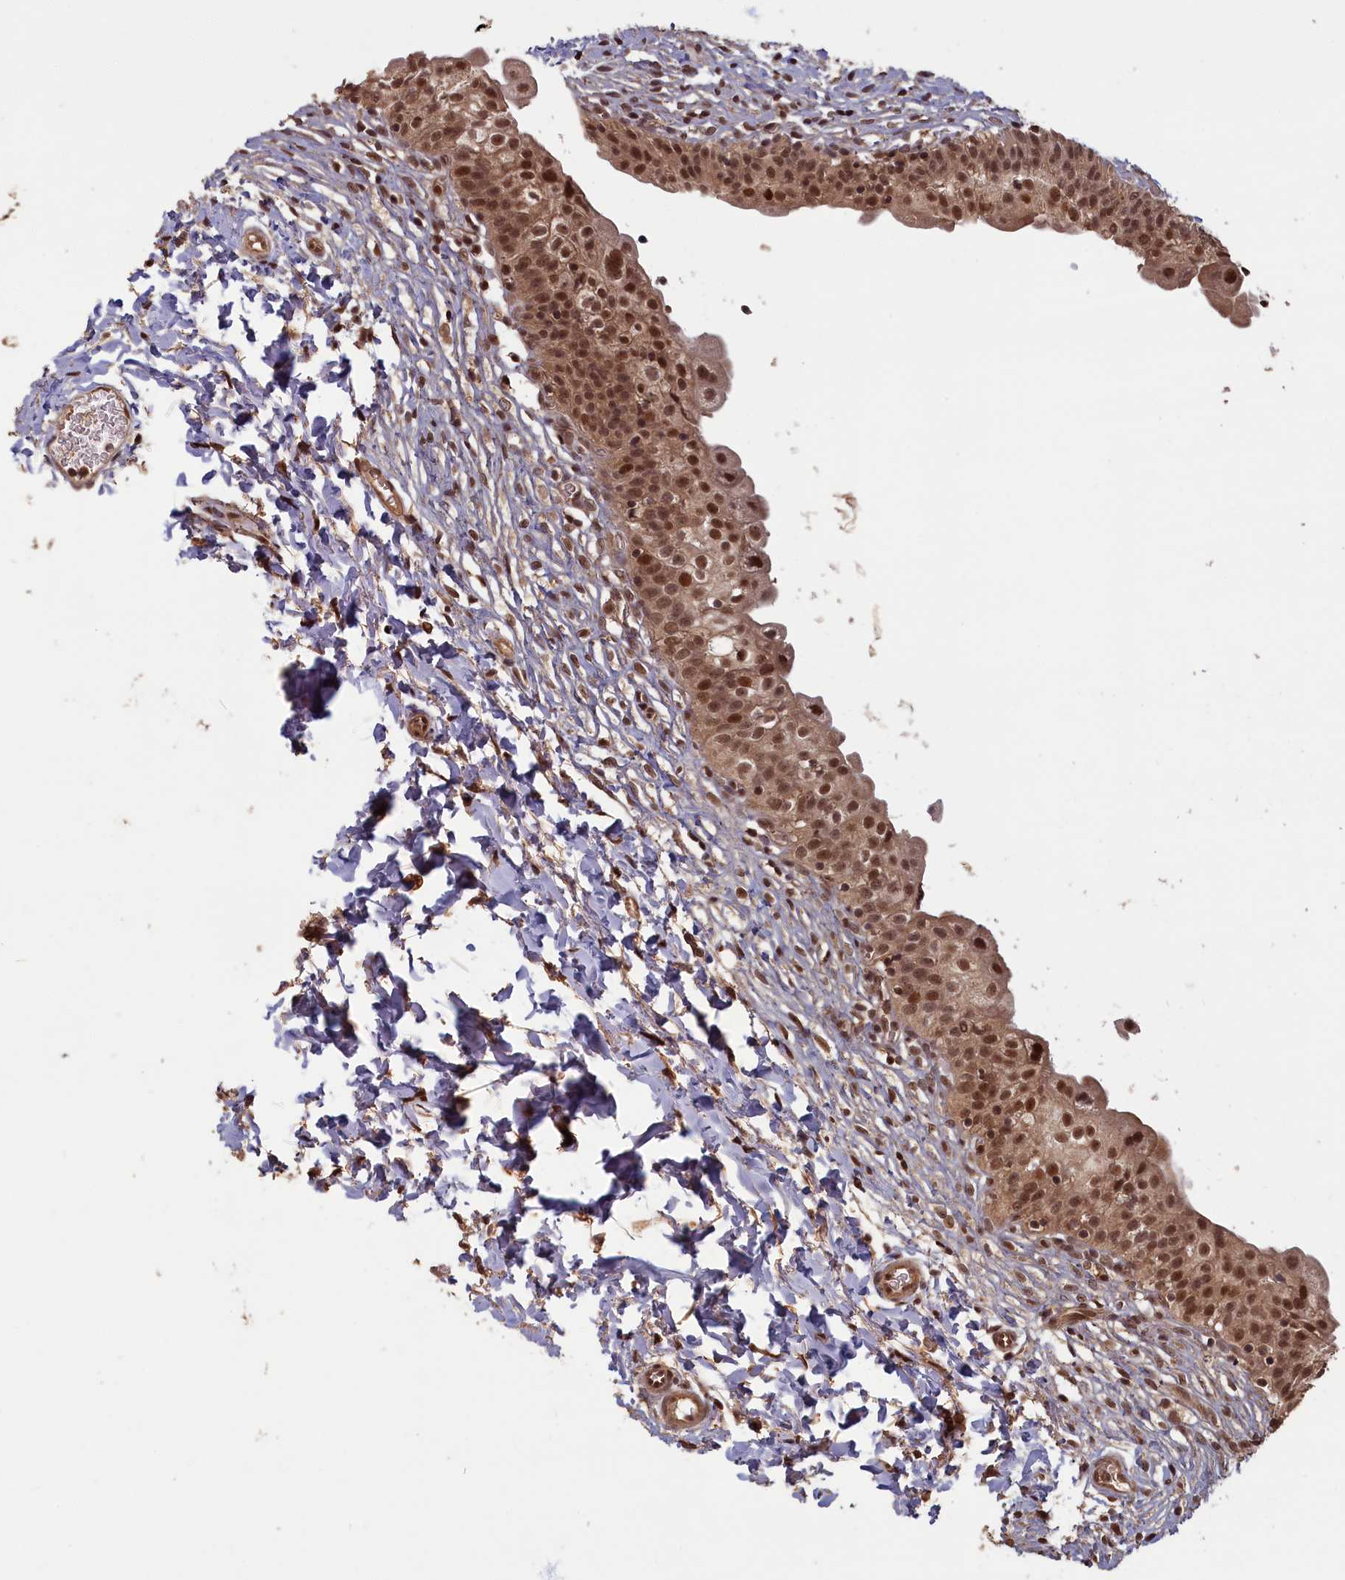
{"staining": {"intensity": "moderate", "quantity": ">75%", "location": "cytoplasmic/membranous,nuclear"}, "tissue": "urinary bladder", "cell_type": "Urothelial cells", "image_type": "normal", "snomed": [{"axis": "morphology", "description": "Normal tissue, NOS"}, {"axis": "topography", "description": "Urinary bladder"}], "caption": "DAB (3,3'-diaminobenzidine) immunohistochemical staining of unremarkable urinary bladder reveals moderate cytoplasmic/membranous,nuclear protein positivity in about >75% of urothelial cells.", "gene": "HIF3A", "patient": {"sex": "male", "age": 55}}